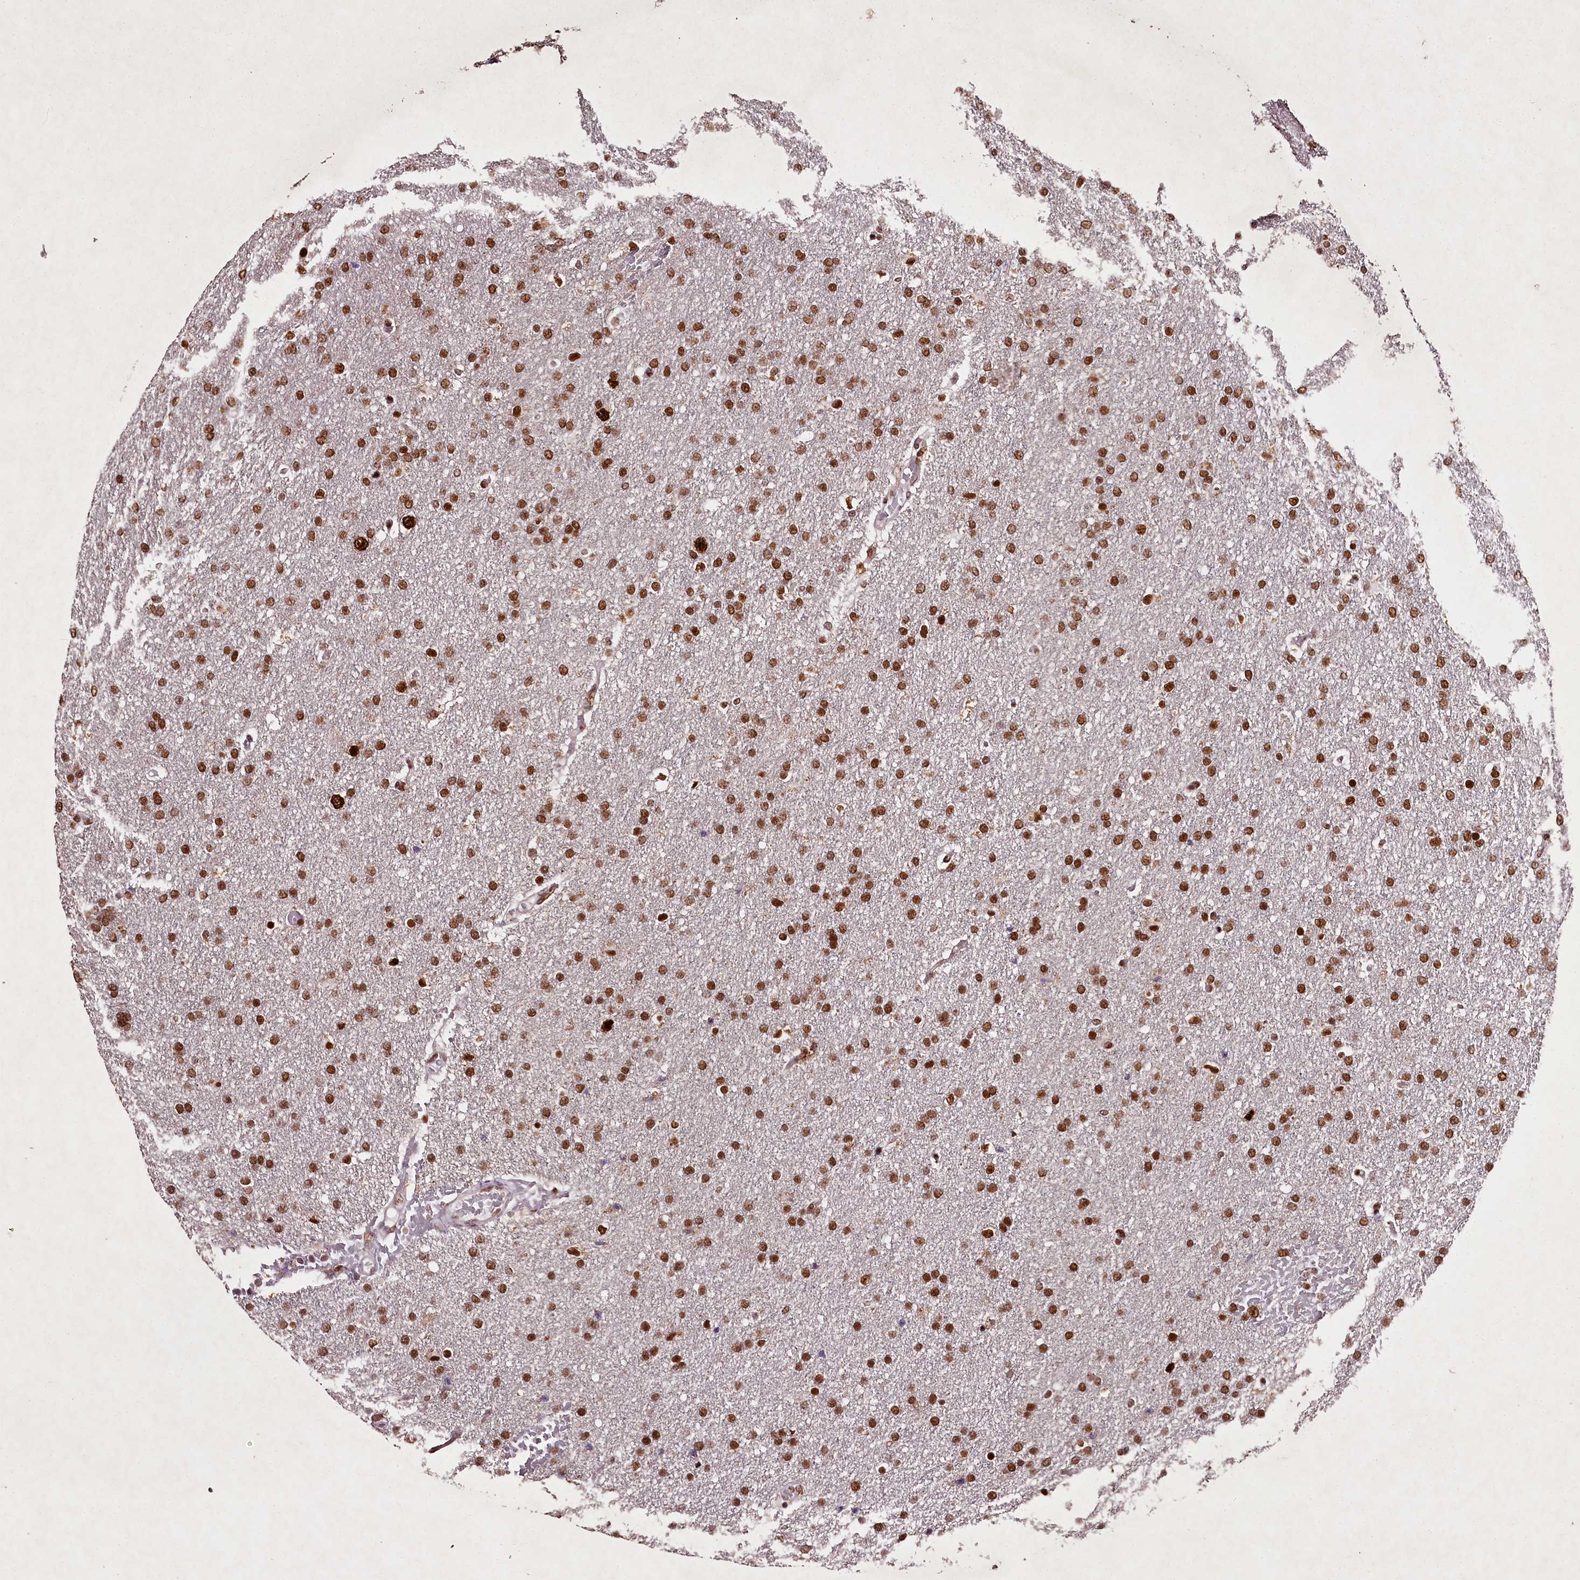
{"staining": {"intensity": "strong", "quantity": ">75%", "location": "nuclear"}, "tissue": "glioma", "cell_type": "Tumor cells", "image_type": "cancer", "snomed": [{"axis": "morphology", "description": "Glioma, malignant, High grade"}, {"axis": "topography", "description": "Brain"}], "caption": "DAB immunohistochemical staining of glioma displays strong nuclear protein expression in approximately >75% of tumor cells.", "gene": "PSPC1", "patient": {"sex": "male", "age": 72}}